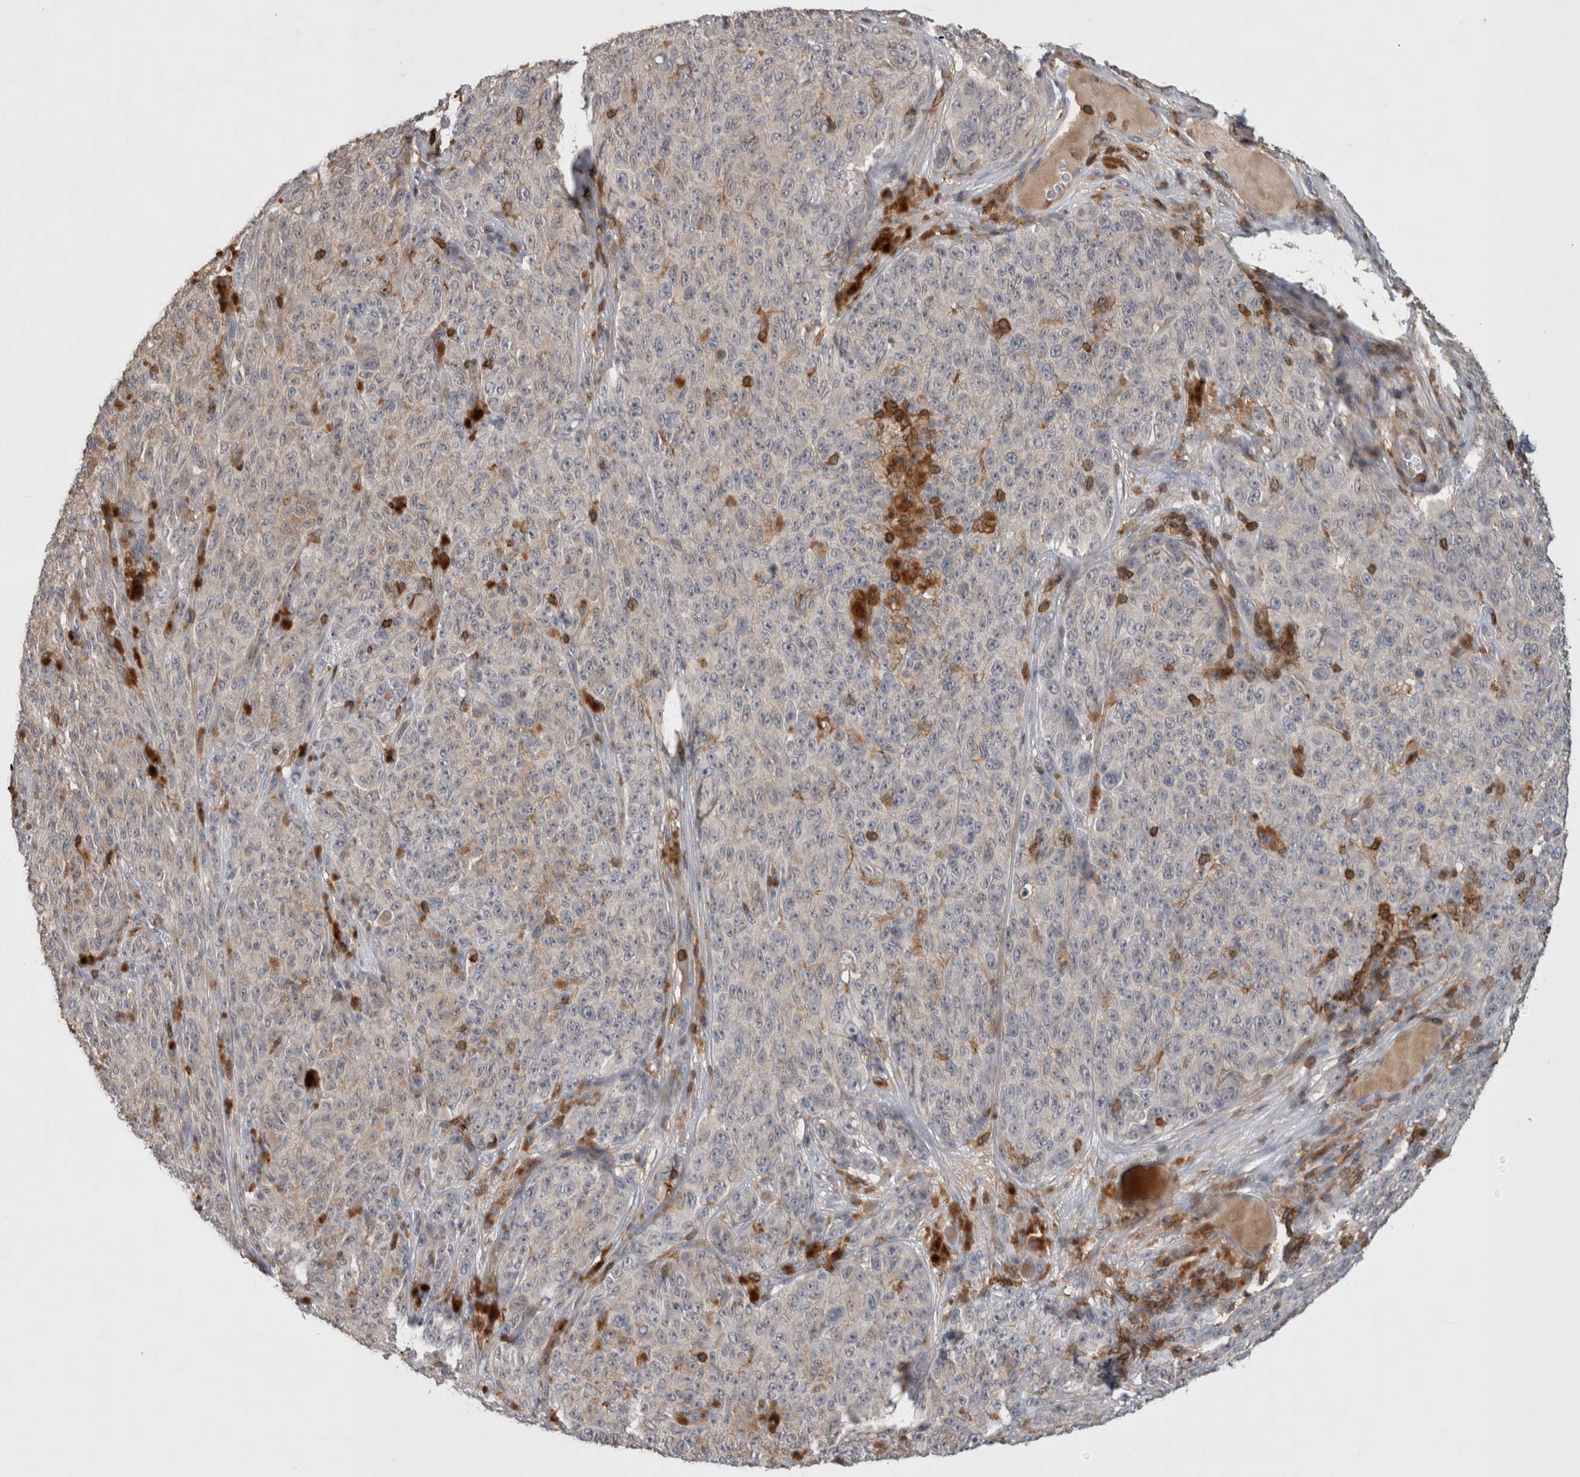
{"staining": {"intensity": "negative", "quantity": "none", "location": "none"}, "tissue": "melanoma", "cell_type": "Tumor cells", "image_type": "cancer", "snomed": [{"axis": "morphology", "description": "Malignant melanoma, NOS"}, {"axis": "topography", "description": "Skin"}], "caption": "This is an immunohistochemistry photomicrograph of human malignant melanoma. There is no positivity in tumor cells.", "gene": "GFRA2", "patient": {"sex": "female", "age": 82}}